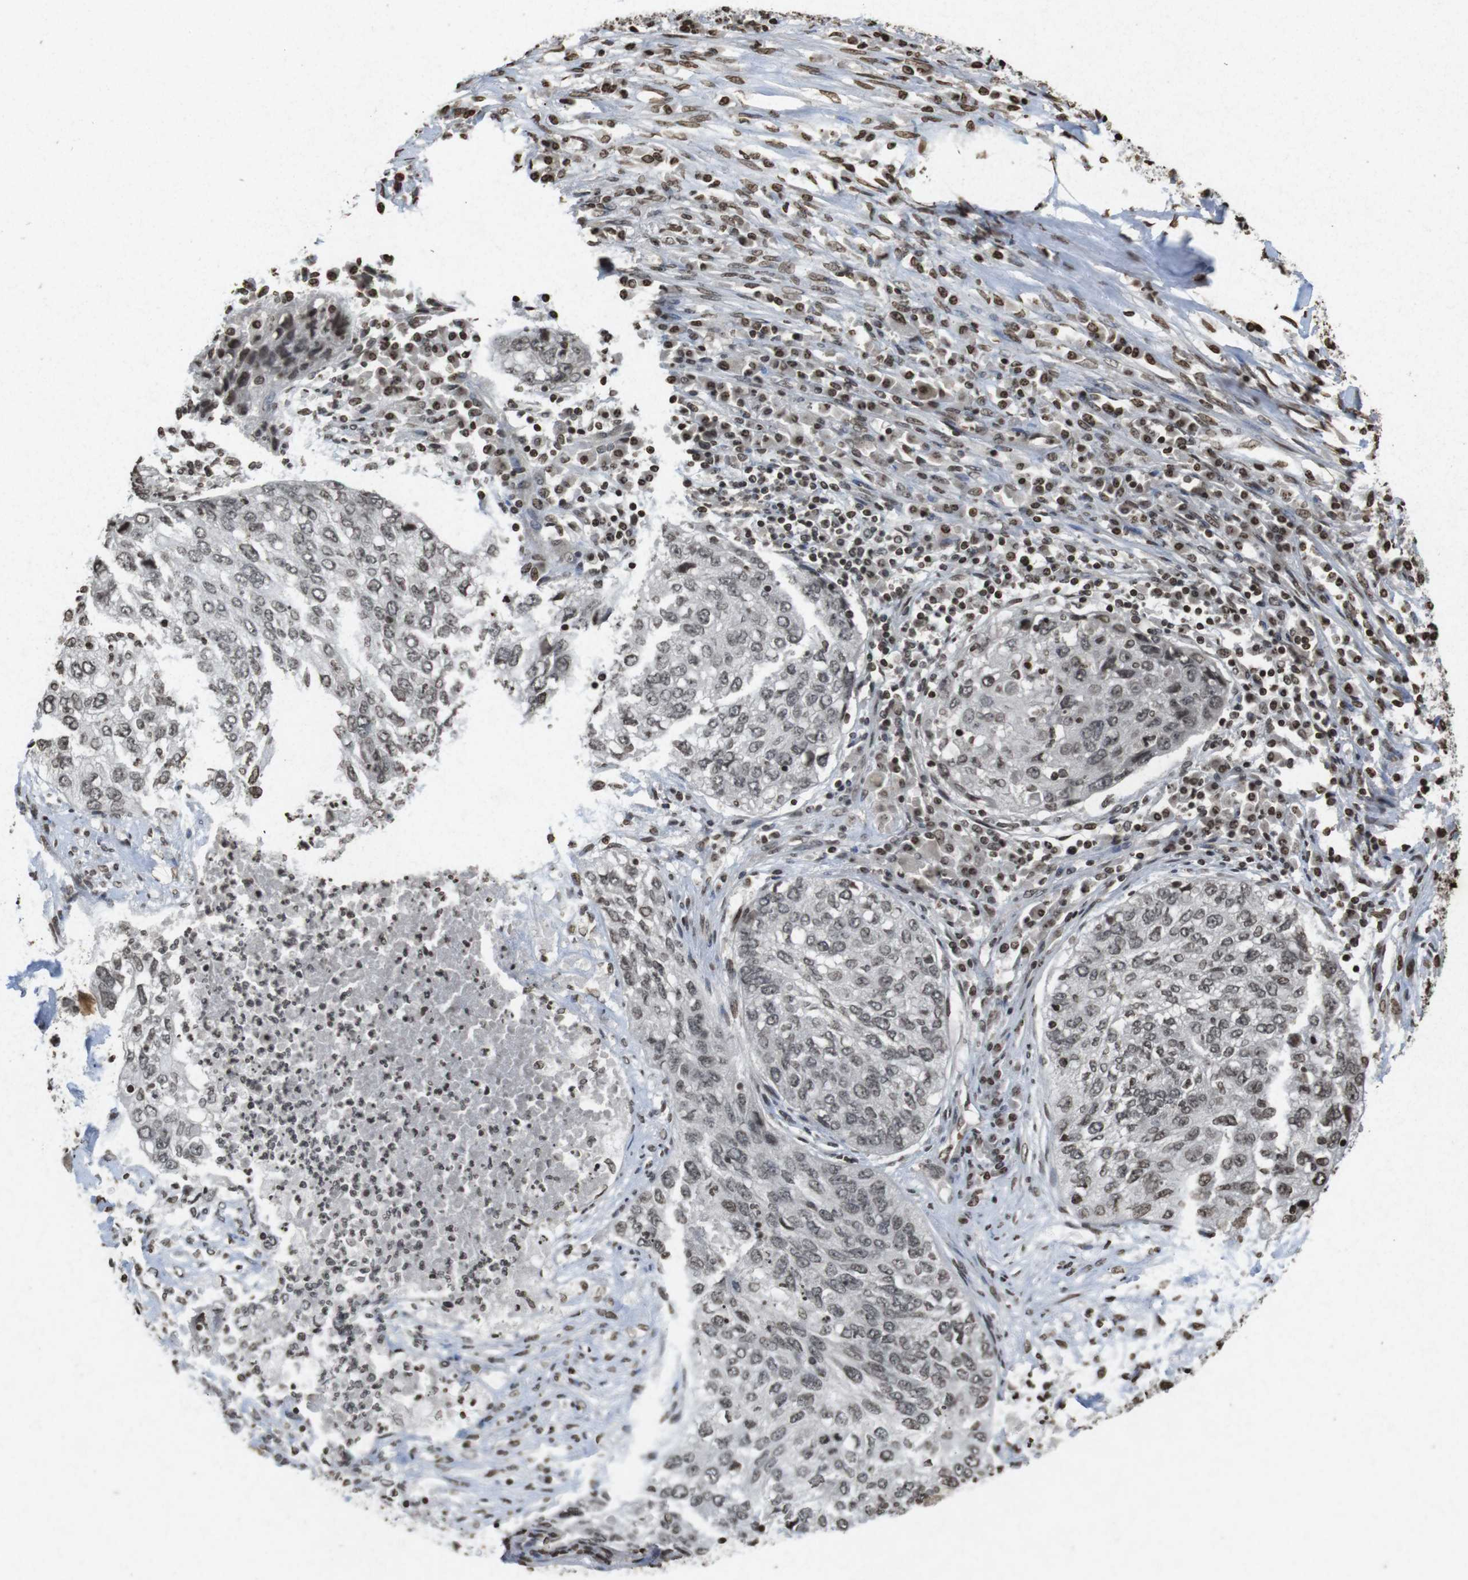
{"staining": {"intensity": "weak", "quantity": "<25%", "location": "nuclear"}, "tissue": "lung cancer", "cell_type": "Tumor cells", "image_type": "cancer", "snomed": [{"axis": "morphology", "description": "Squamous cell carcinoma, NOS"}, {"axis": "topography", "description": "Lung"}], "caption": "A photomicrograph of human lung cancer (squamous cell carcinoma) is negative for staining in tumor cells.", "gene": "FOXA3", "patient": {"sex": "female", "age": 63}}